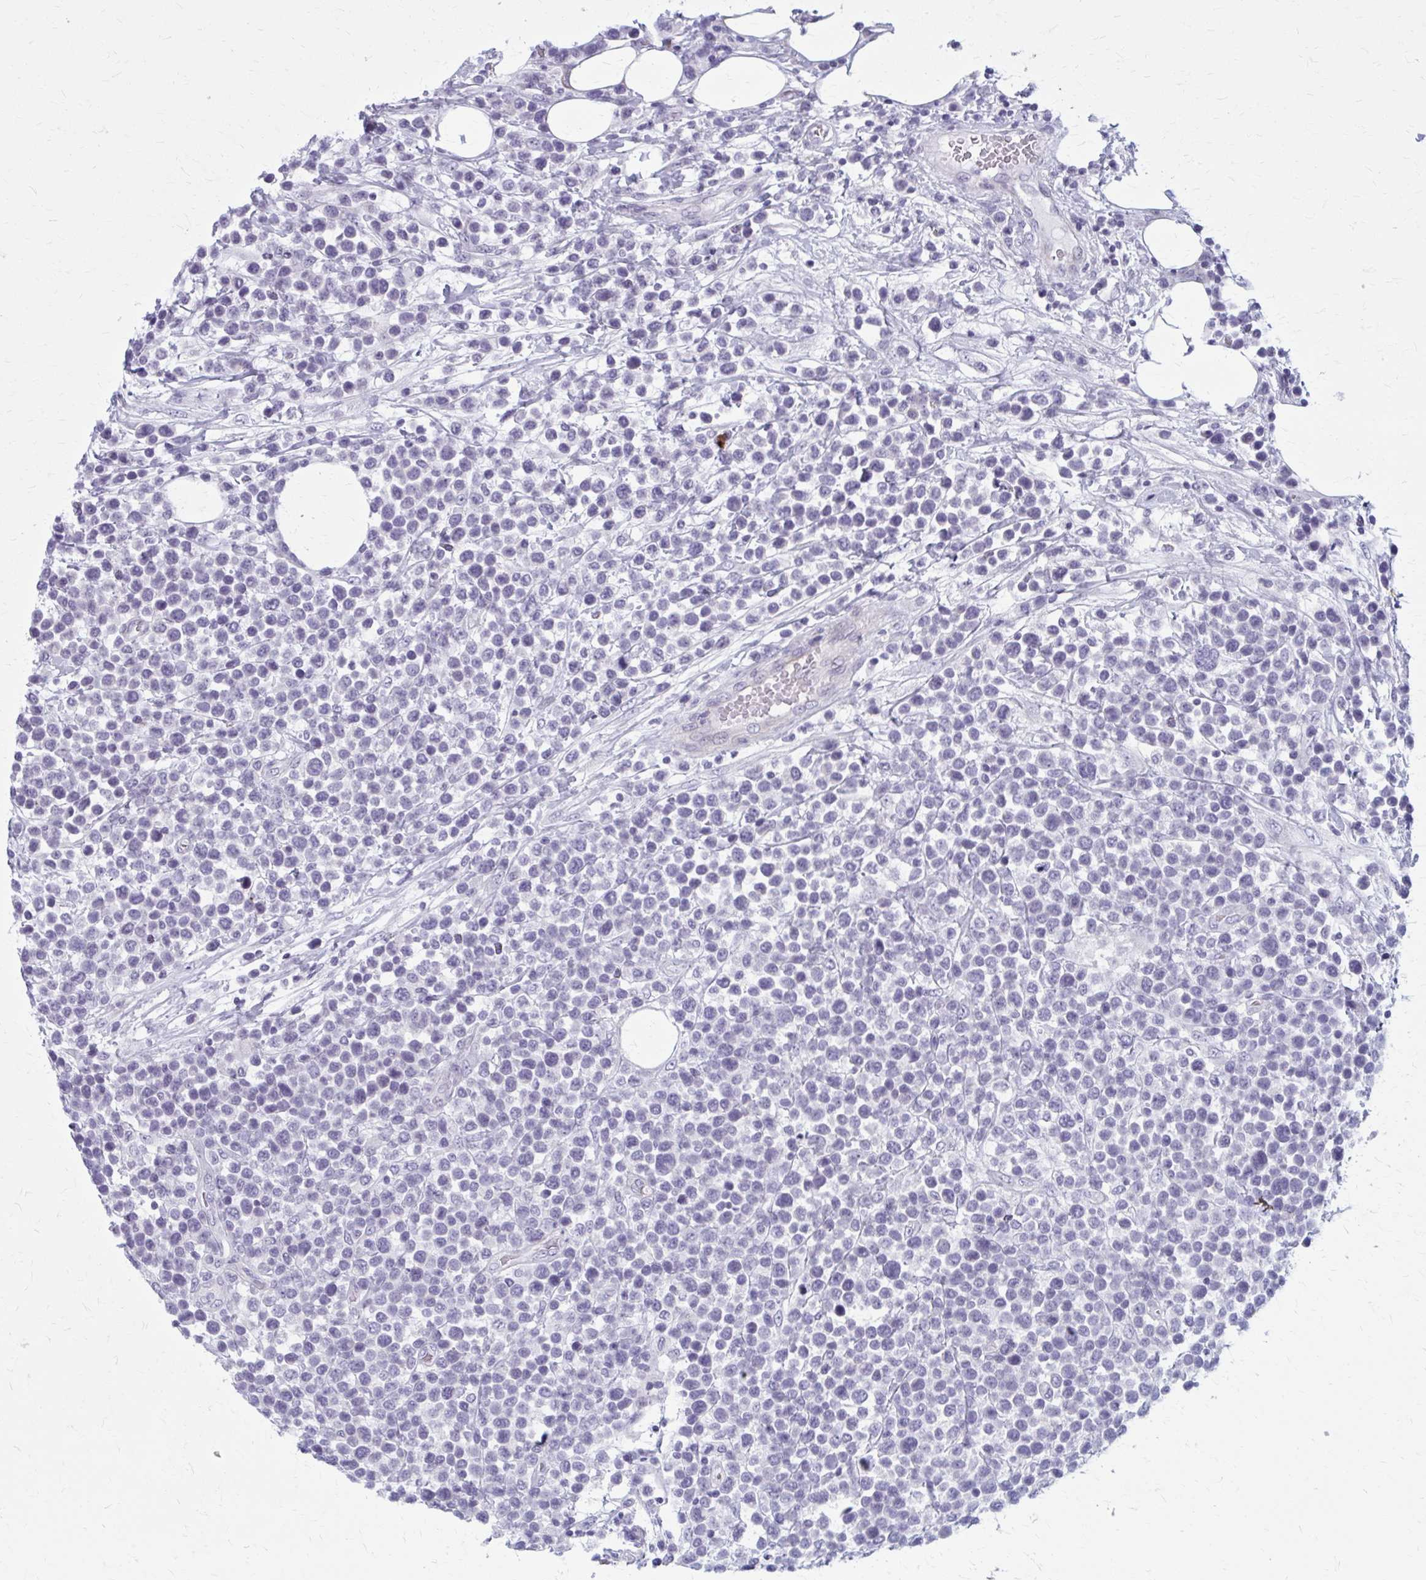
{"staining": {"intensity": "negative", "quantity": "none", "location": "none"}, "tissue": "lymphoma", "cell_type": "Tumor cells", "image_type": "cancer", "snomed": [{"axis": "morphology", "description": "Malignant lymphoma, non-Hodgkin's type, Low grade"}, {"axis": "topography", "description": "Lymph node"}], "caption": "IHC micrograph of human lymphoma stained for a protein (brown), which exhibits no expression in tumor cells. The staining is performed using DAB brown chromogen with nuclei counter-stained in using hematoxylin.", "gene": "CASQ2", "patient": {"sex": "male", "age": 60}}